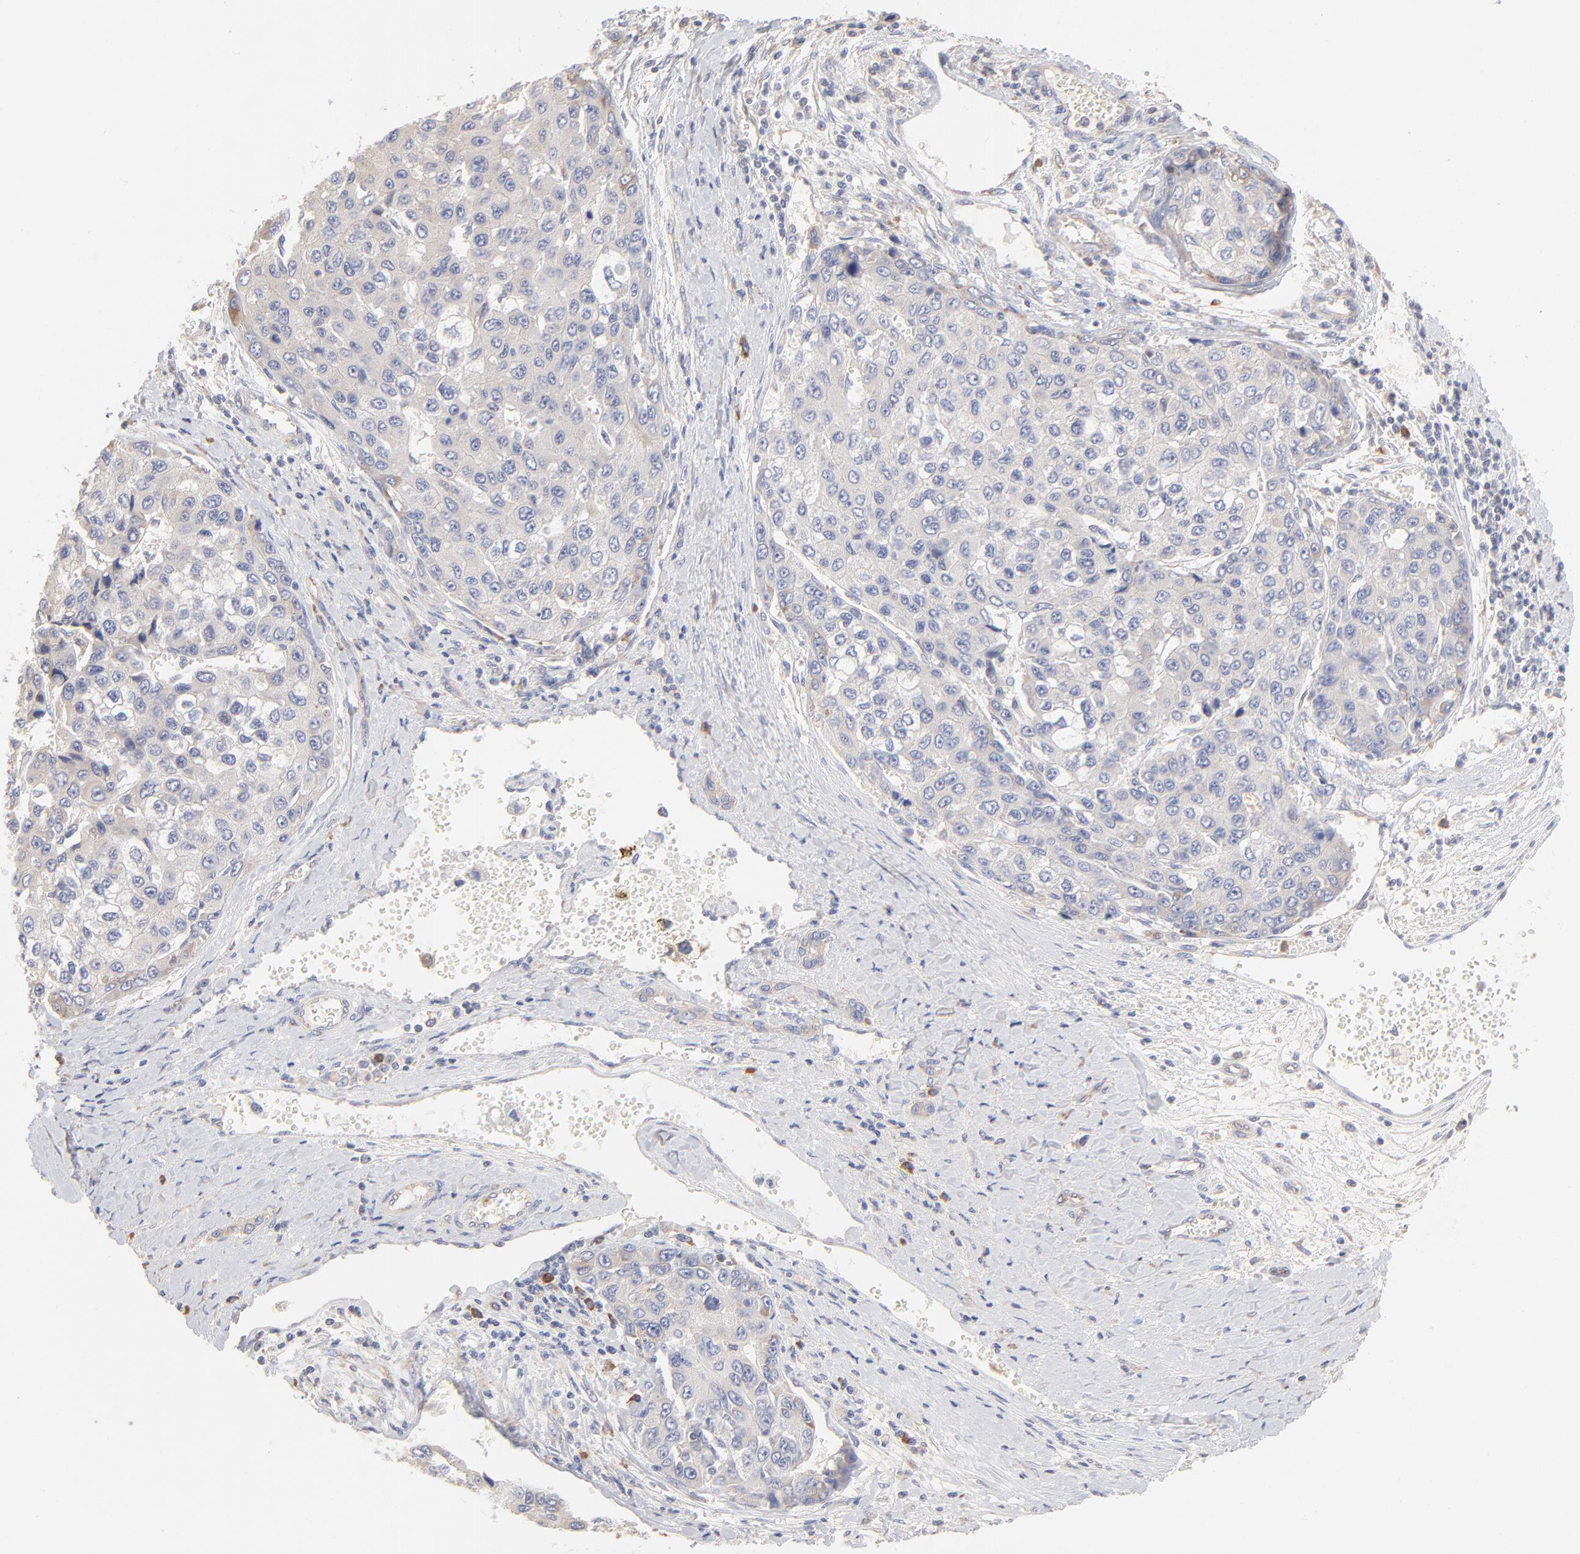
{"staining": {"intensity": "negative", "quantity": "none", "location": "none"}, "tissue": "liver cancer", "cell_type": "Tumor cells", "image_type": "cancer", "snomed": [{"axis": "morphology", "description": "Carcinoma, Hepatocellular, NOS"}, {"axis": "topography", "description": "Liver"}], "caption": "Histopathology image shows no protein staining in tumor cells of hepatocellular carcinoma (liver) tissue. (DAB immunohistochemistry (IHC), high magnification).", "gene": "RPS21", "patient": {"sex": "female", "age": 66}}